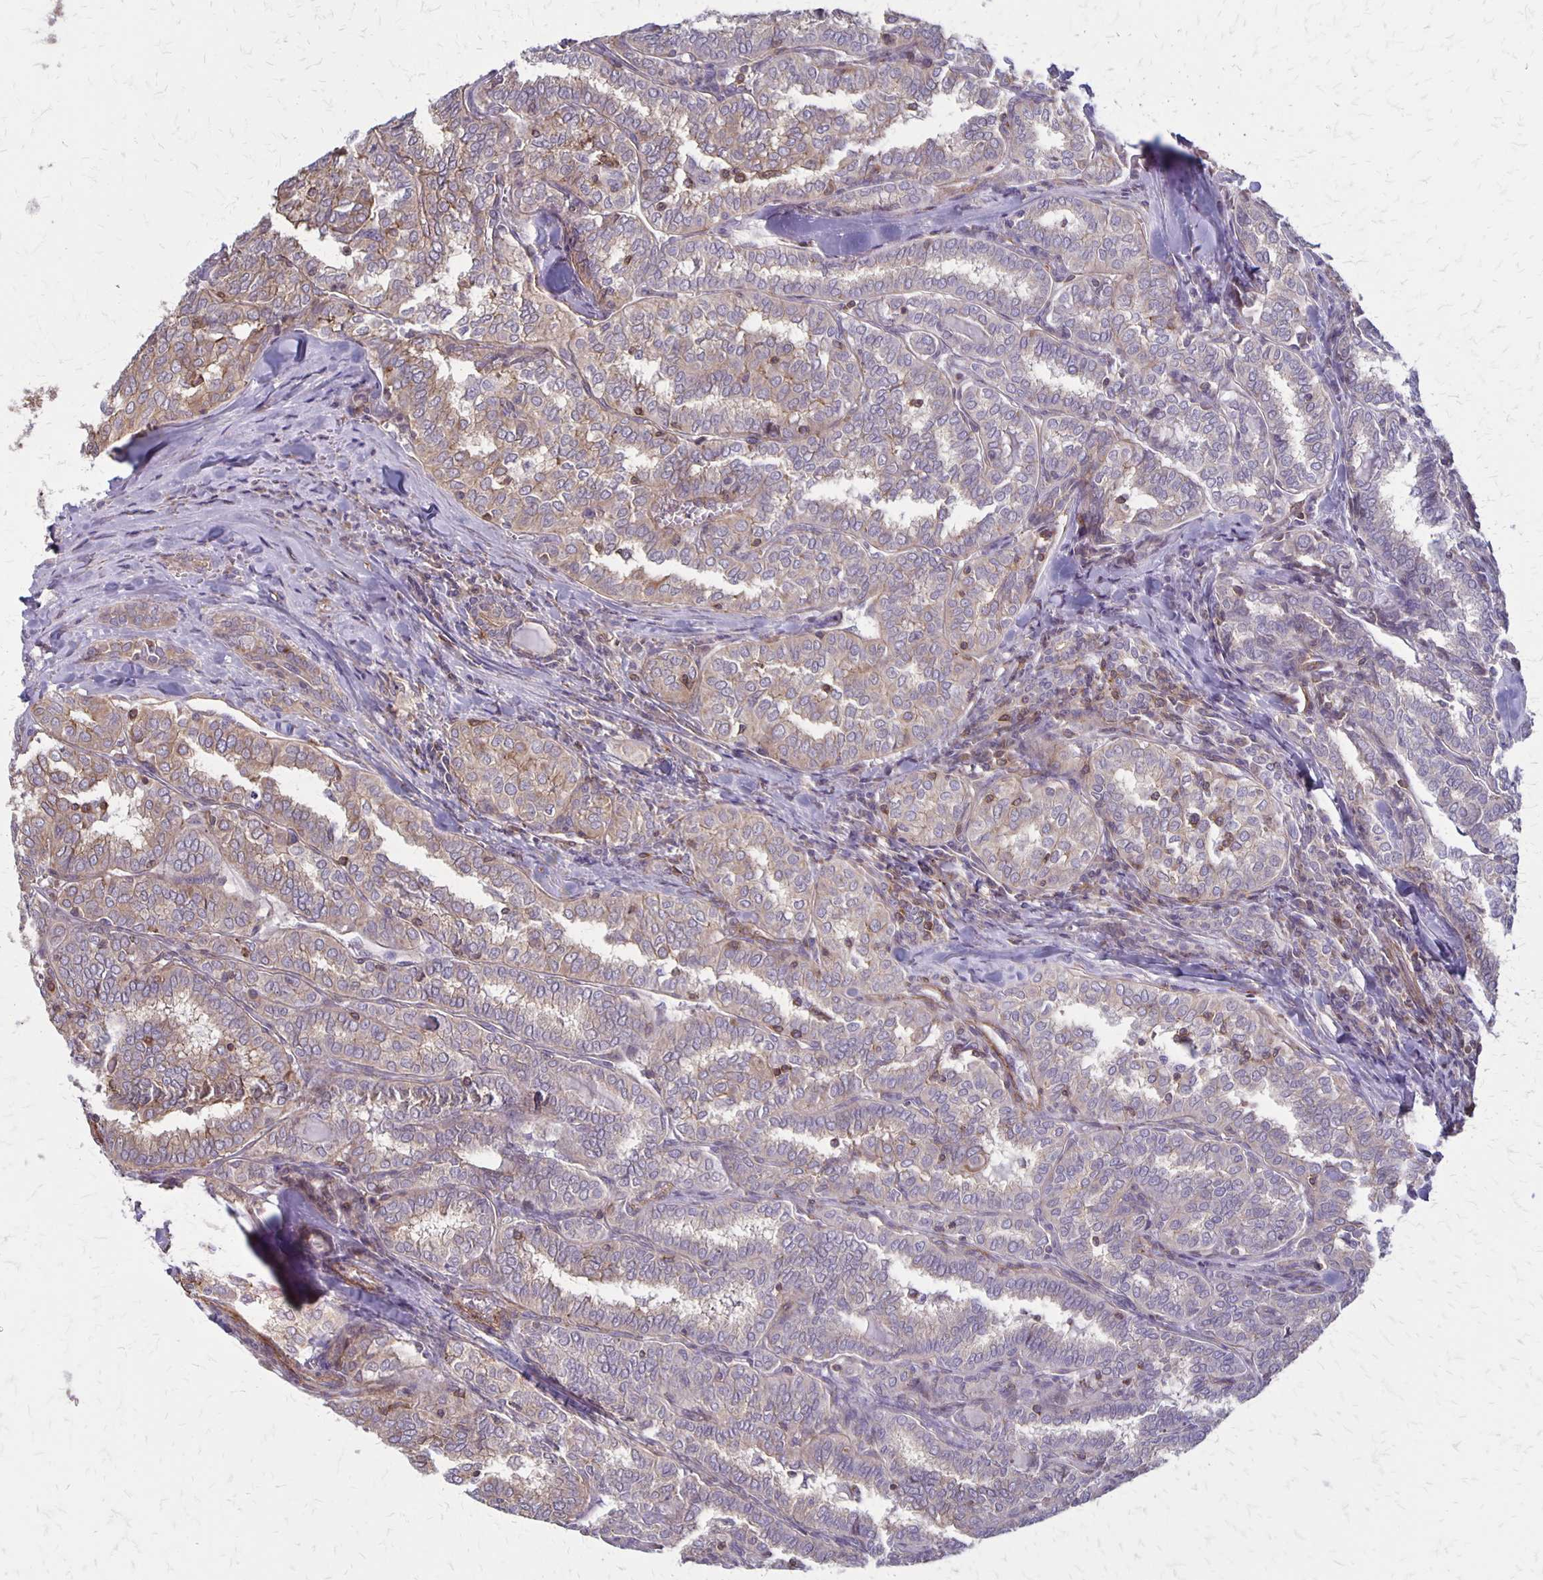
{"staining": {"intensity": "weak", "quantity": "25%-75%", "location": "cytoplasmic/membranous"}, "tissue": "thyroid cancer", "cell_type": "Tumor cells", "image_type": "cancer", "snomed": [{"axis": "morphology", "description": "Papillary adenocarcinoma, NOS"}, {"axis": "topography", "description": "Thyroid gland"}], "caption": "Protein staining of papillary adenocarcinoma (thyroid) tissue exhibits weak cytoplasmic/membranous expression in about 25%-75% of tumor cells.", "gene": "SEPTIN5", "patient": {"sex": "female", "age": 30}}